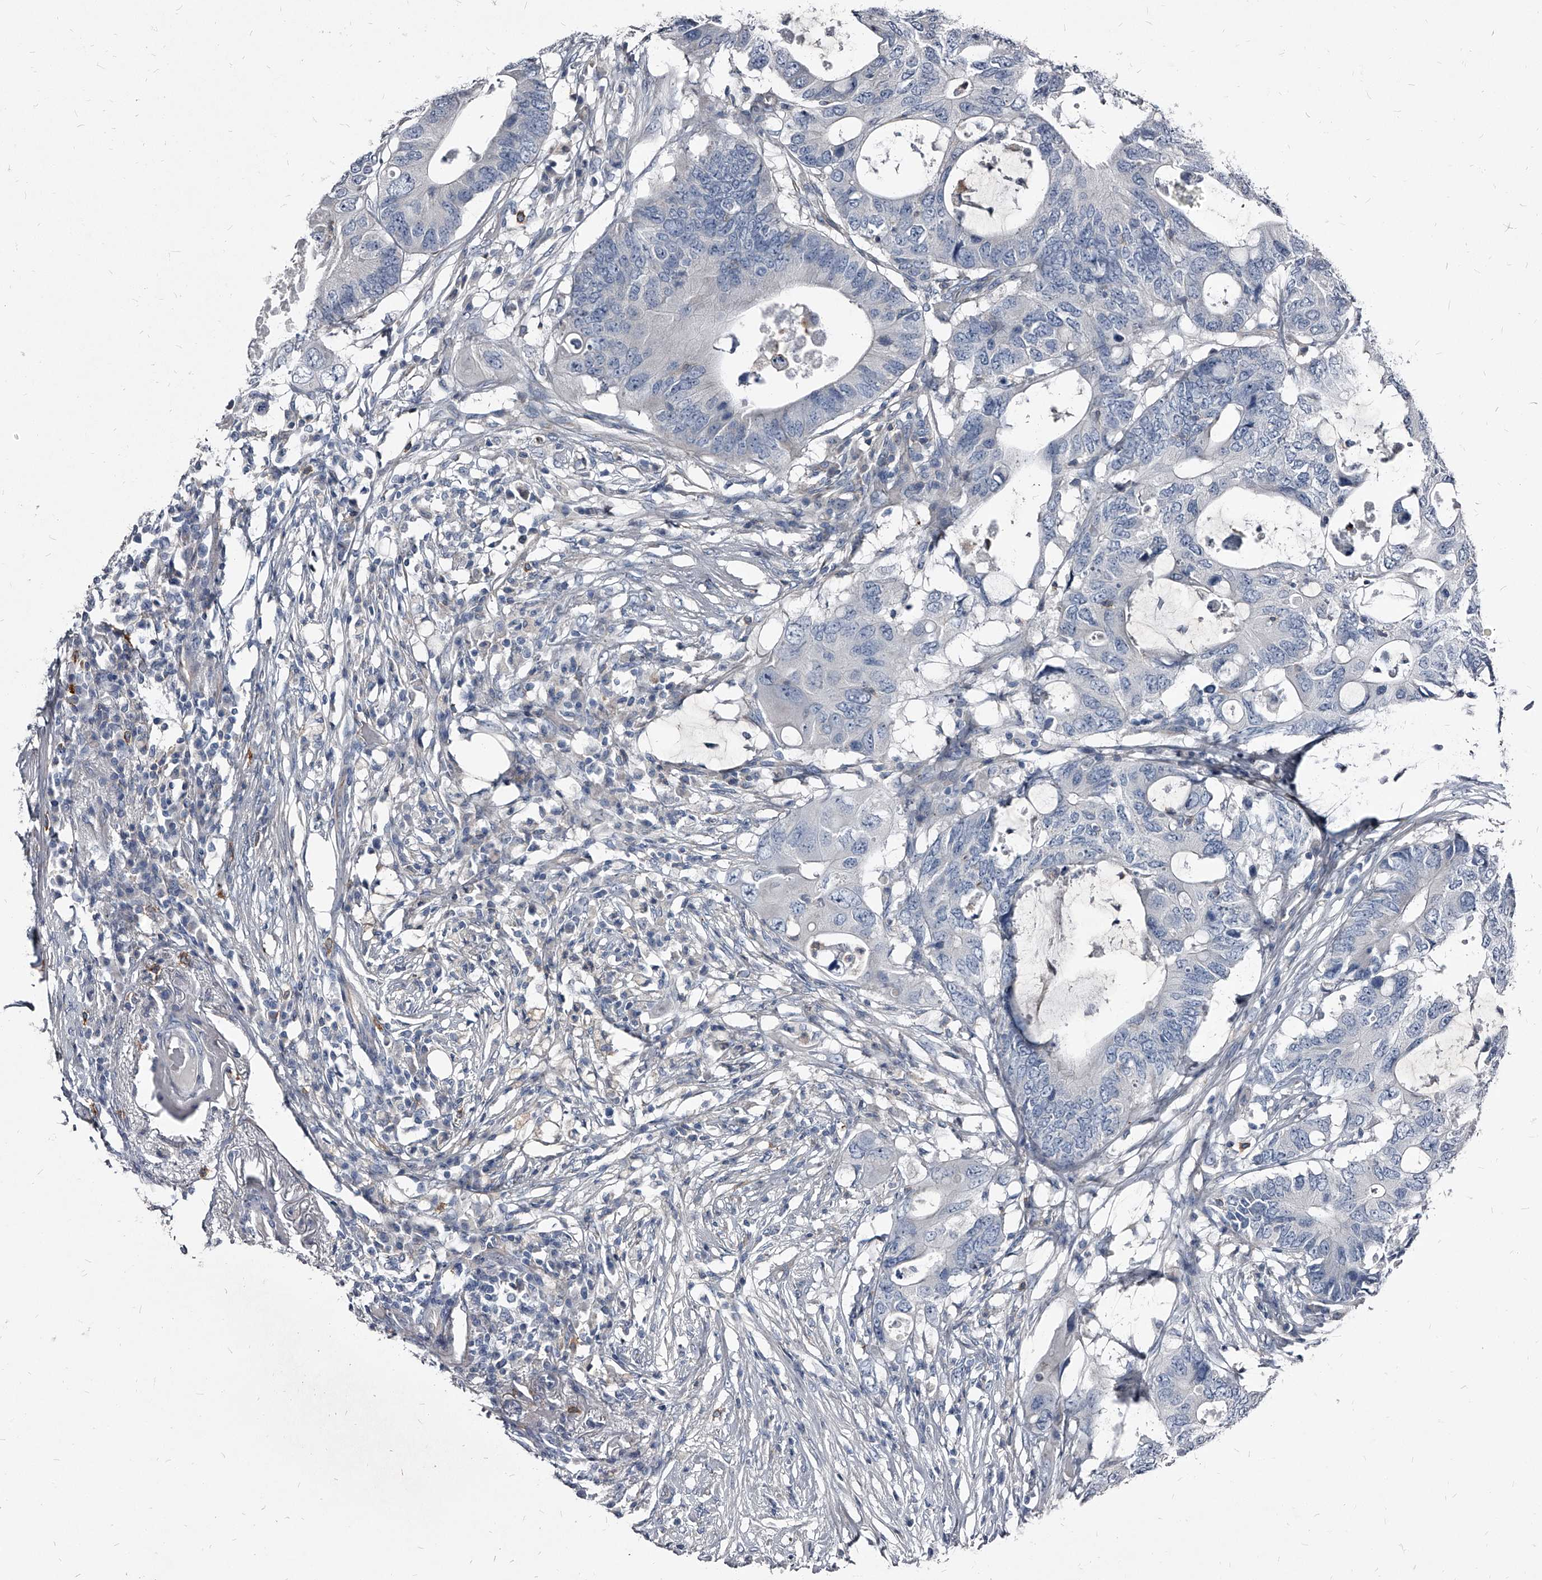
{"staining": {"intensity": "negative", "quantity": "none", "location": "none"}, "tissue": "colorectal cancer", "cell_type": "Tumor cells", "image_type": "cancer", "snomed": [{"axis": "morphology", "description": "Adenocarcinoma, NOS"}, {"axis": "topography", "description": "Colon"}], "caption": "Immunohistochemical staining of human colorectal cancer demonstrates no significant positivity in tumor cells.", "gene": "PGLYRP3", "patient": {"sex": "male", "age": 71}}